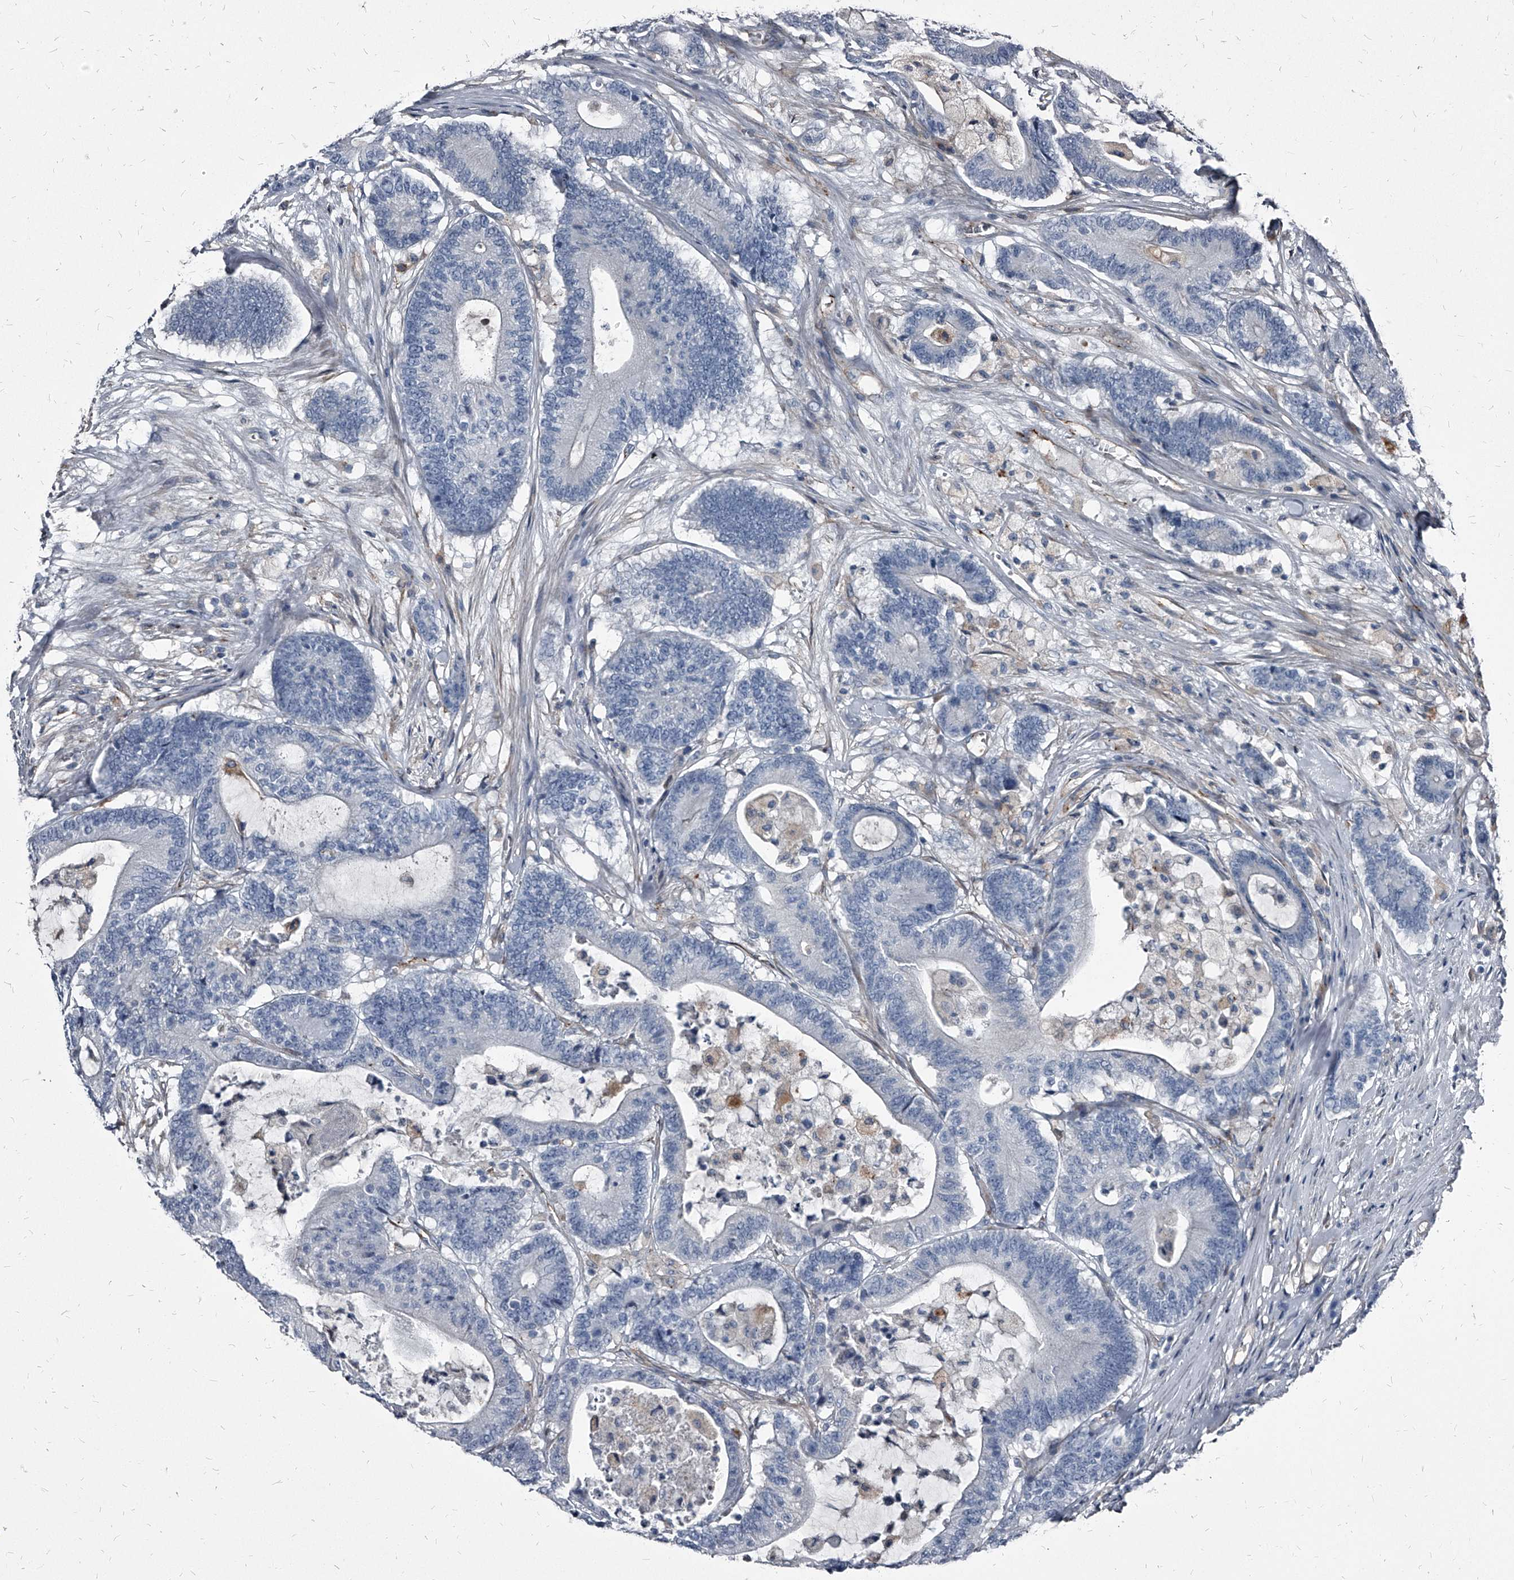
{"staining": {"intensity": "negative", "quantity": "none", "location": "none"}, "tissue": "colorectal cancer", "cell_type": "Tumor cells", "image_type": "cancer", "snomed": [{"axis": "morphology", "description": "Adenocarcinoma, NOS"}, {"axis": "topography", "description": "Colon"}], "caption": "Colorectal cancer was stained to show a protein in brown. There is no significant positivity in tumor cells.", "gene": "PGLYRP3", "patient": {"sex": "female", "age": 84}}